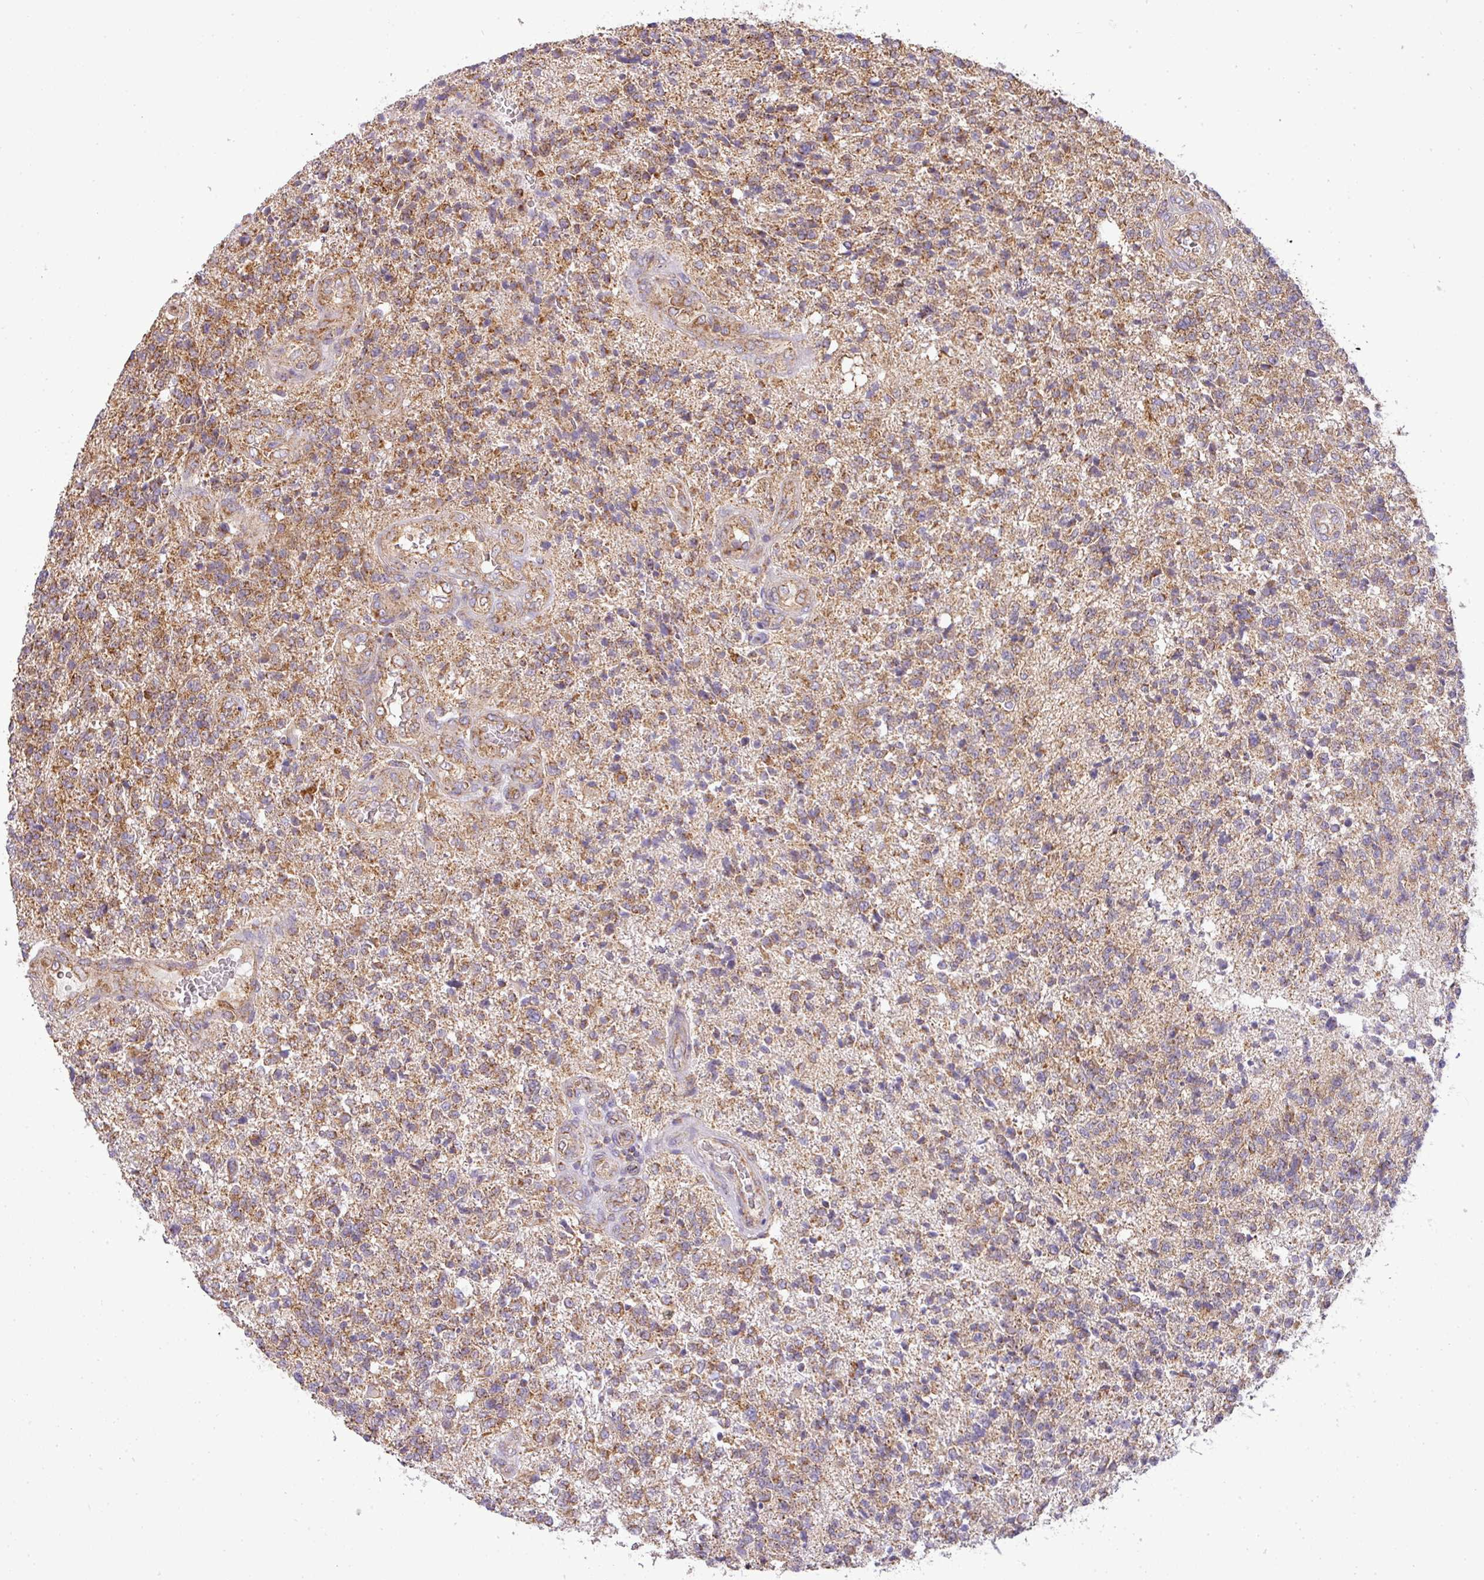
{"staining": {"intensity": "moderate", "quantity": ">75%", "location": "cytoplasmic/membranous"}, "tissue": "glioma", "cell_type": "Tumor cells", "image_type": "cancer", "snomed": [{"axis": "morphology", "description": "Glioma, malignant, High grade"}, {"axis": "topography", "description": "Brain"}], "caption": "The micrograph reveals staining of glioma, revealing moderate cytoplasmic/membranous protein positivity (brown color) within tumor cells.", "gene": "ZNF211", "patient": {"sex": "male", "age": 56}}